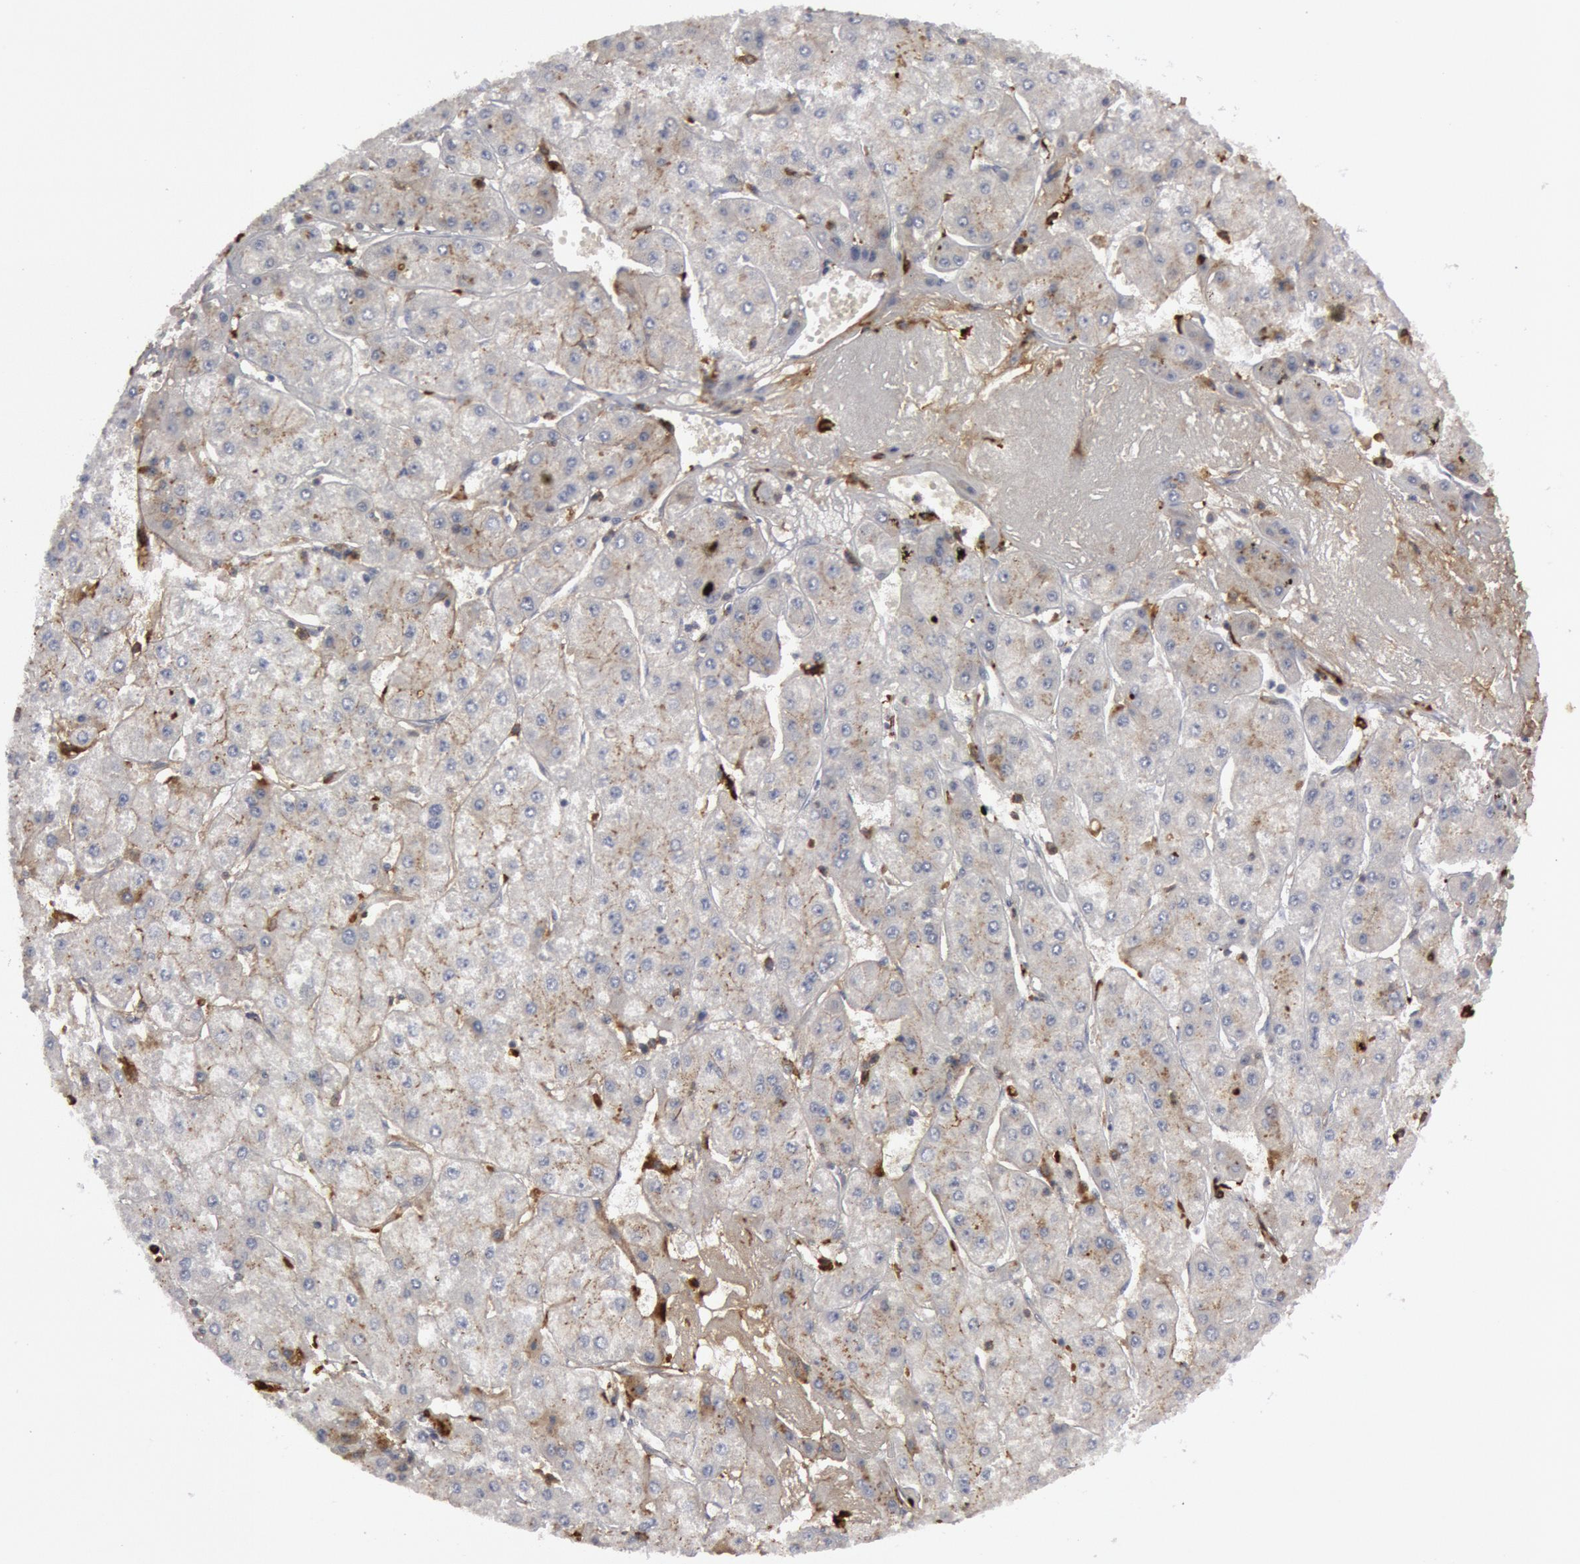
{"staining": {"intensity": "weak", "quantity": "25%-75%", "location": "cytoplasmic/membranous"}, "tissue": "liver cancer", "cell_type": "Tumor cells", "image_type": "cancer", "snomed": [{"axis": "morphology", "description": "Carcinoma, Hepatocellular, NOS"}, {"axis": "topography", "description": "Liver"}], "caption": "Brown immunohistochemical staining in liver cancer (hepatocellular carcinoma) shows weak cytoplasmic/membranous expression in approximately 25%-75% of tumor cells.", "gene": "C1QC", "patient": {"sex": "female", "age": 52}}